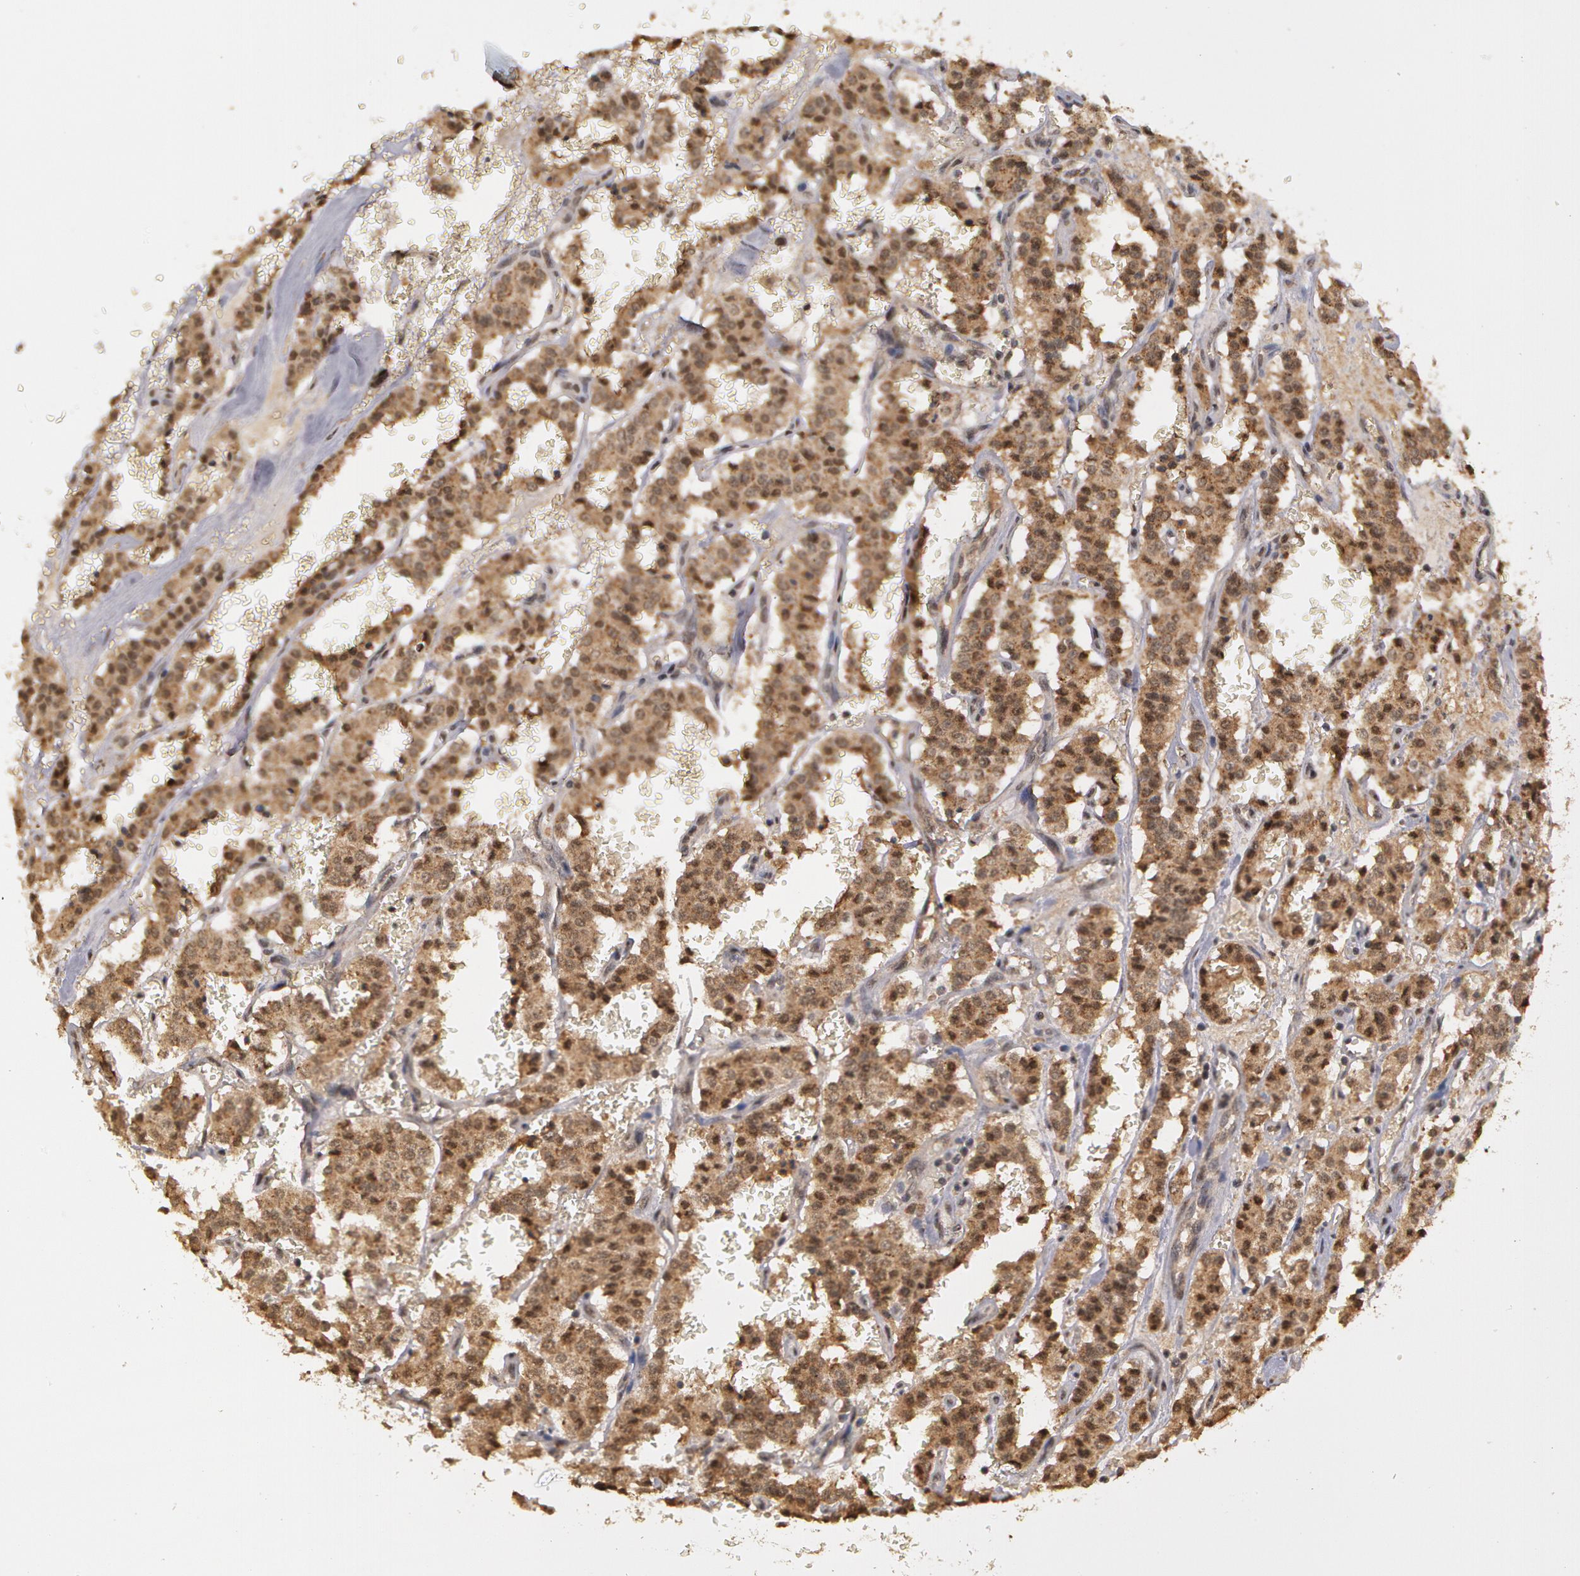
{"staining": {"intensity": "strong", "quantity": ">75%", "location": "cytoplasmic/membranous"}, "tissue": "carcinoid", "cell_type": "Tumor cells", "image_type": "cancer", "snomed": [{"axis": "morphology", "description": "Carcinoid, malignant, NOS"}, {"axis": "topography", "description": "Bronchus"}], "caption": "Malignant carcinoid tissue displays strong cytoplasmic/membranous expression in about >75% of tumor cells, visualized by immunohistochemistry.", "gene": "GLIS1", "patient": {"sex": "male", "age": 55}}